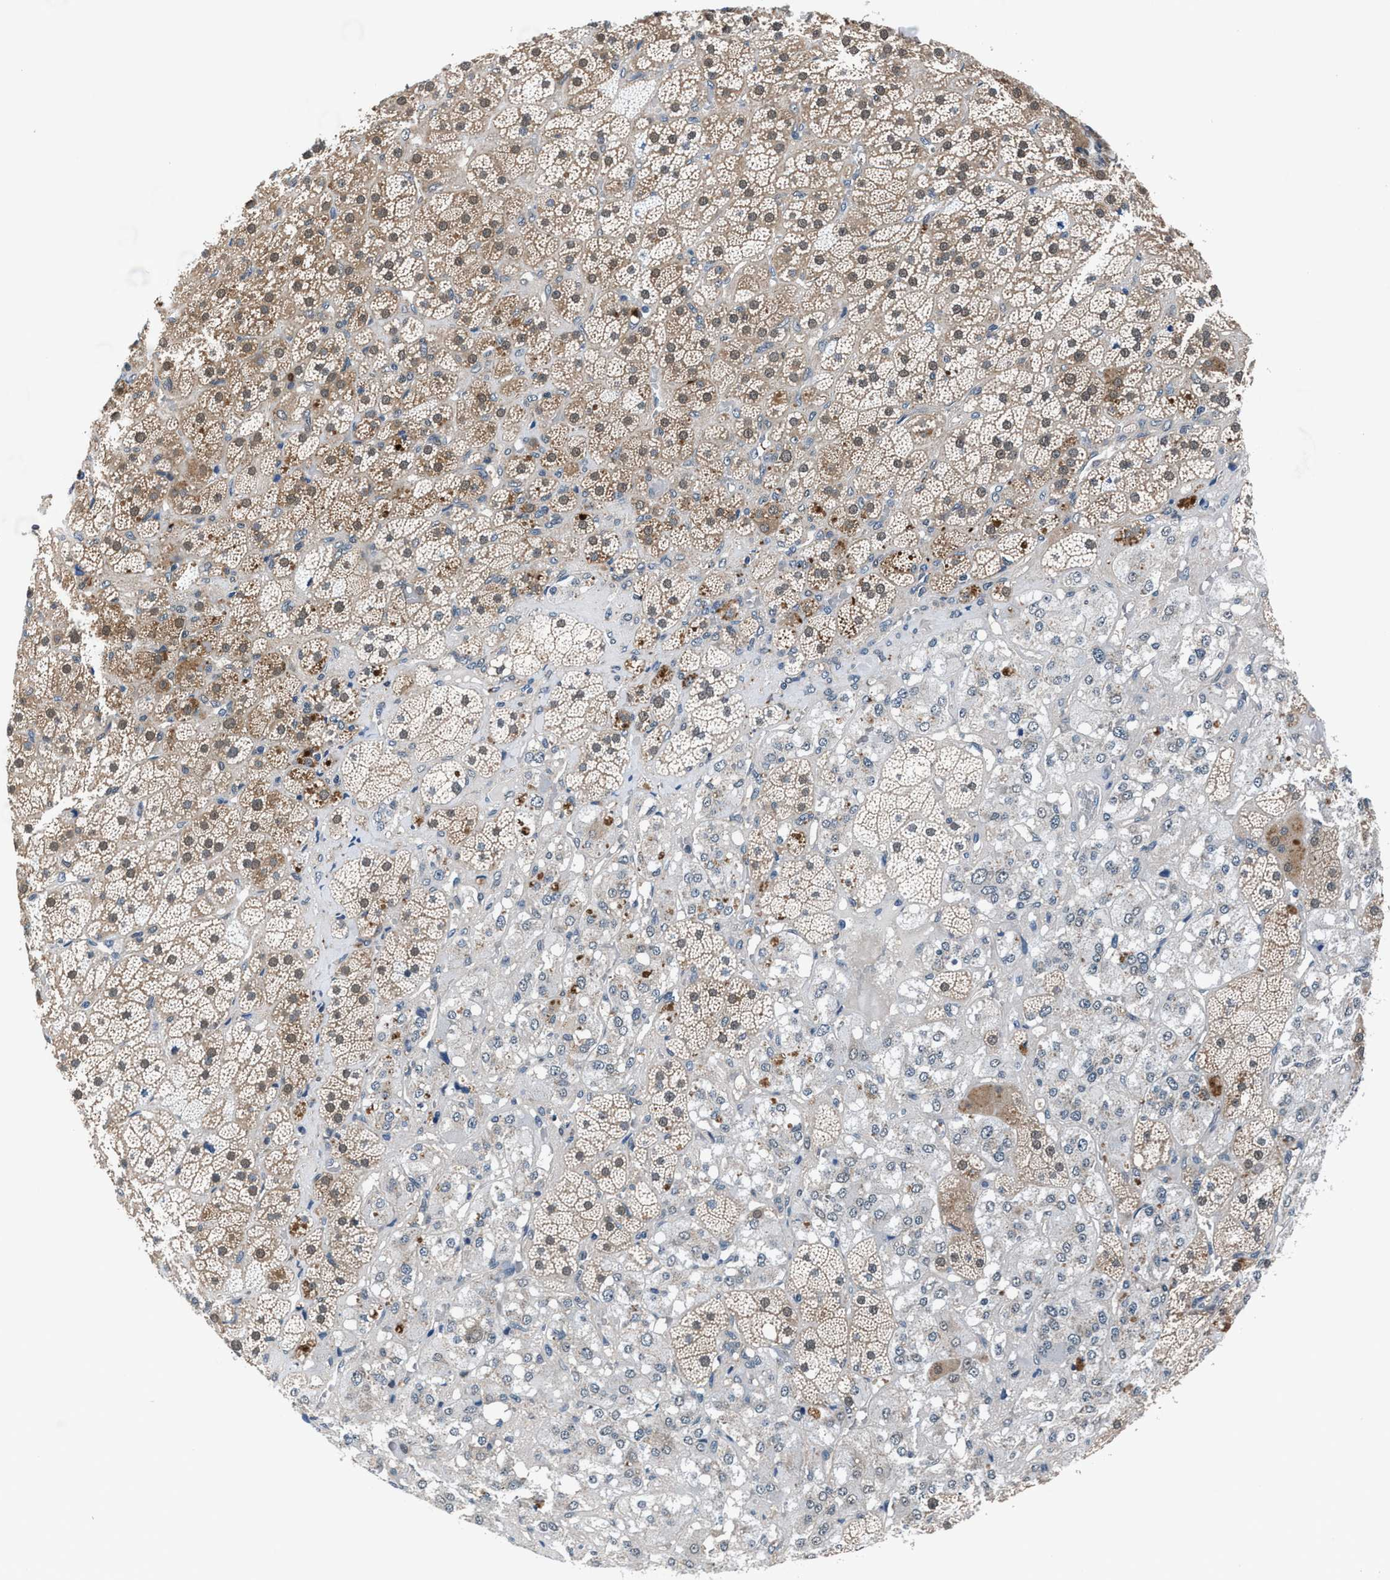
{"staining": {"intensity": "moderate", "quantity": ">75%", "location": "cytoplasmic/membranous"}, "tissue": "adrenal gland", "cell_type": "Glandular cells", "image_type": "normal", "snomed": [{"axis": "morphology", "description": "Normal tissue, NOS"}, {"axis": "topography", "description": "Adrenal gland"}], "caption": "Brown immunohistochemical staining in benign human adrenal gland displays moderate cytoplasmic/membranous staining in about >75% of glandular cells.", "gene": "PRPSAP2", "patient": {"sex": "male", "age": 57}}